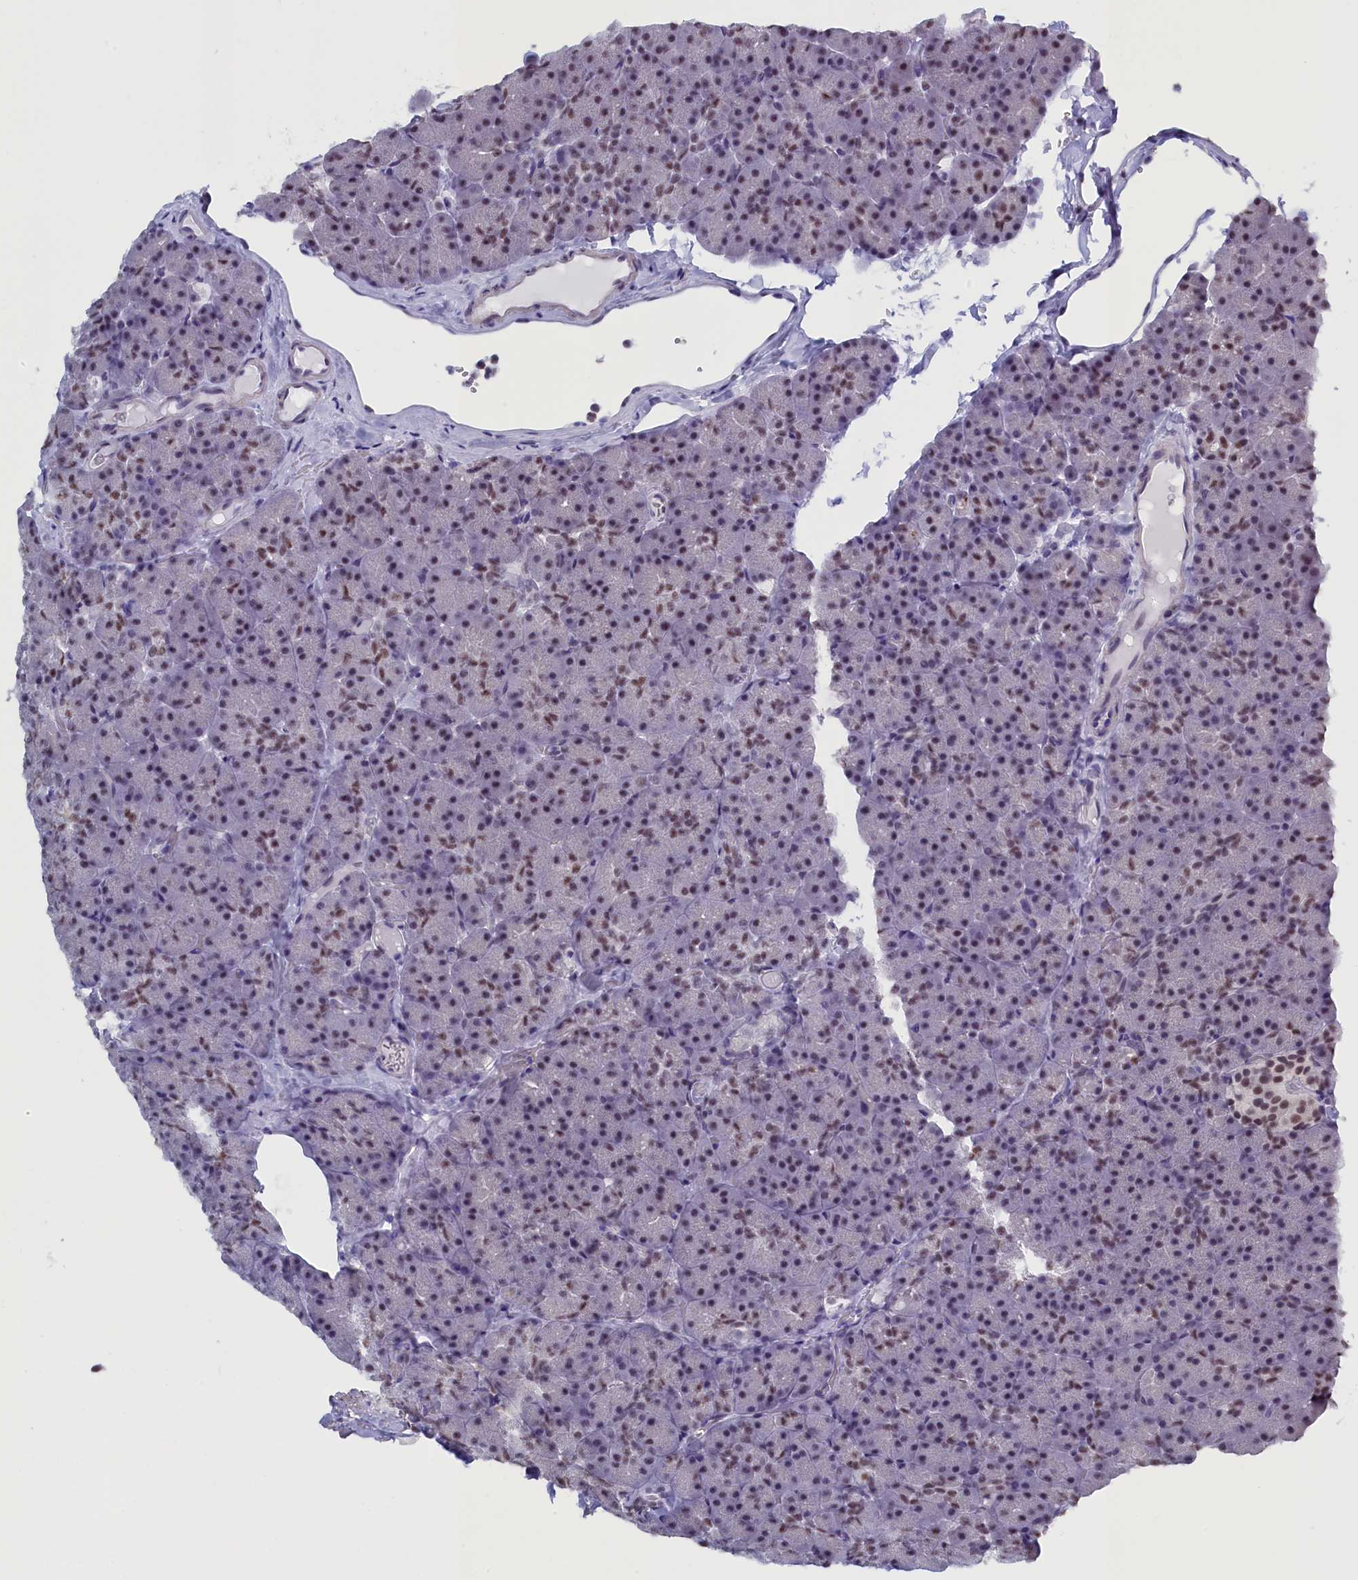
{"staining": {"intensity": "moderate", "quantity": "25%-75%", "location": "nuclear"}, "tissue": "pancreas", "cell_type": "Exocrine glandular cells", "image_type": "normal", "snomed": [{"axis": "morphology", "description": "Normal tissue, NOS"}, {"axis": "topography", "description": "Pancreas"}], "caption": "A brown stain highlights moderate nuclear positivity of a protein in exocrine glandular cells of normal pancreas.", "gene": "CD2BP2", "patient": {"sex": "male", "age": 36}}